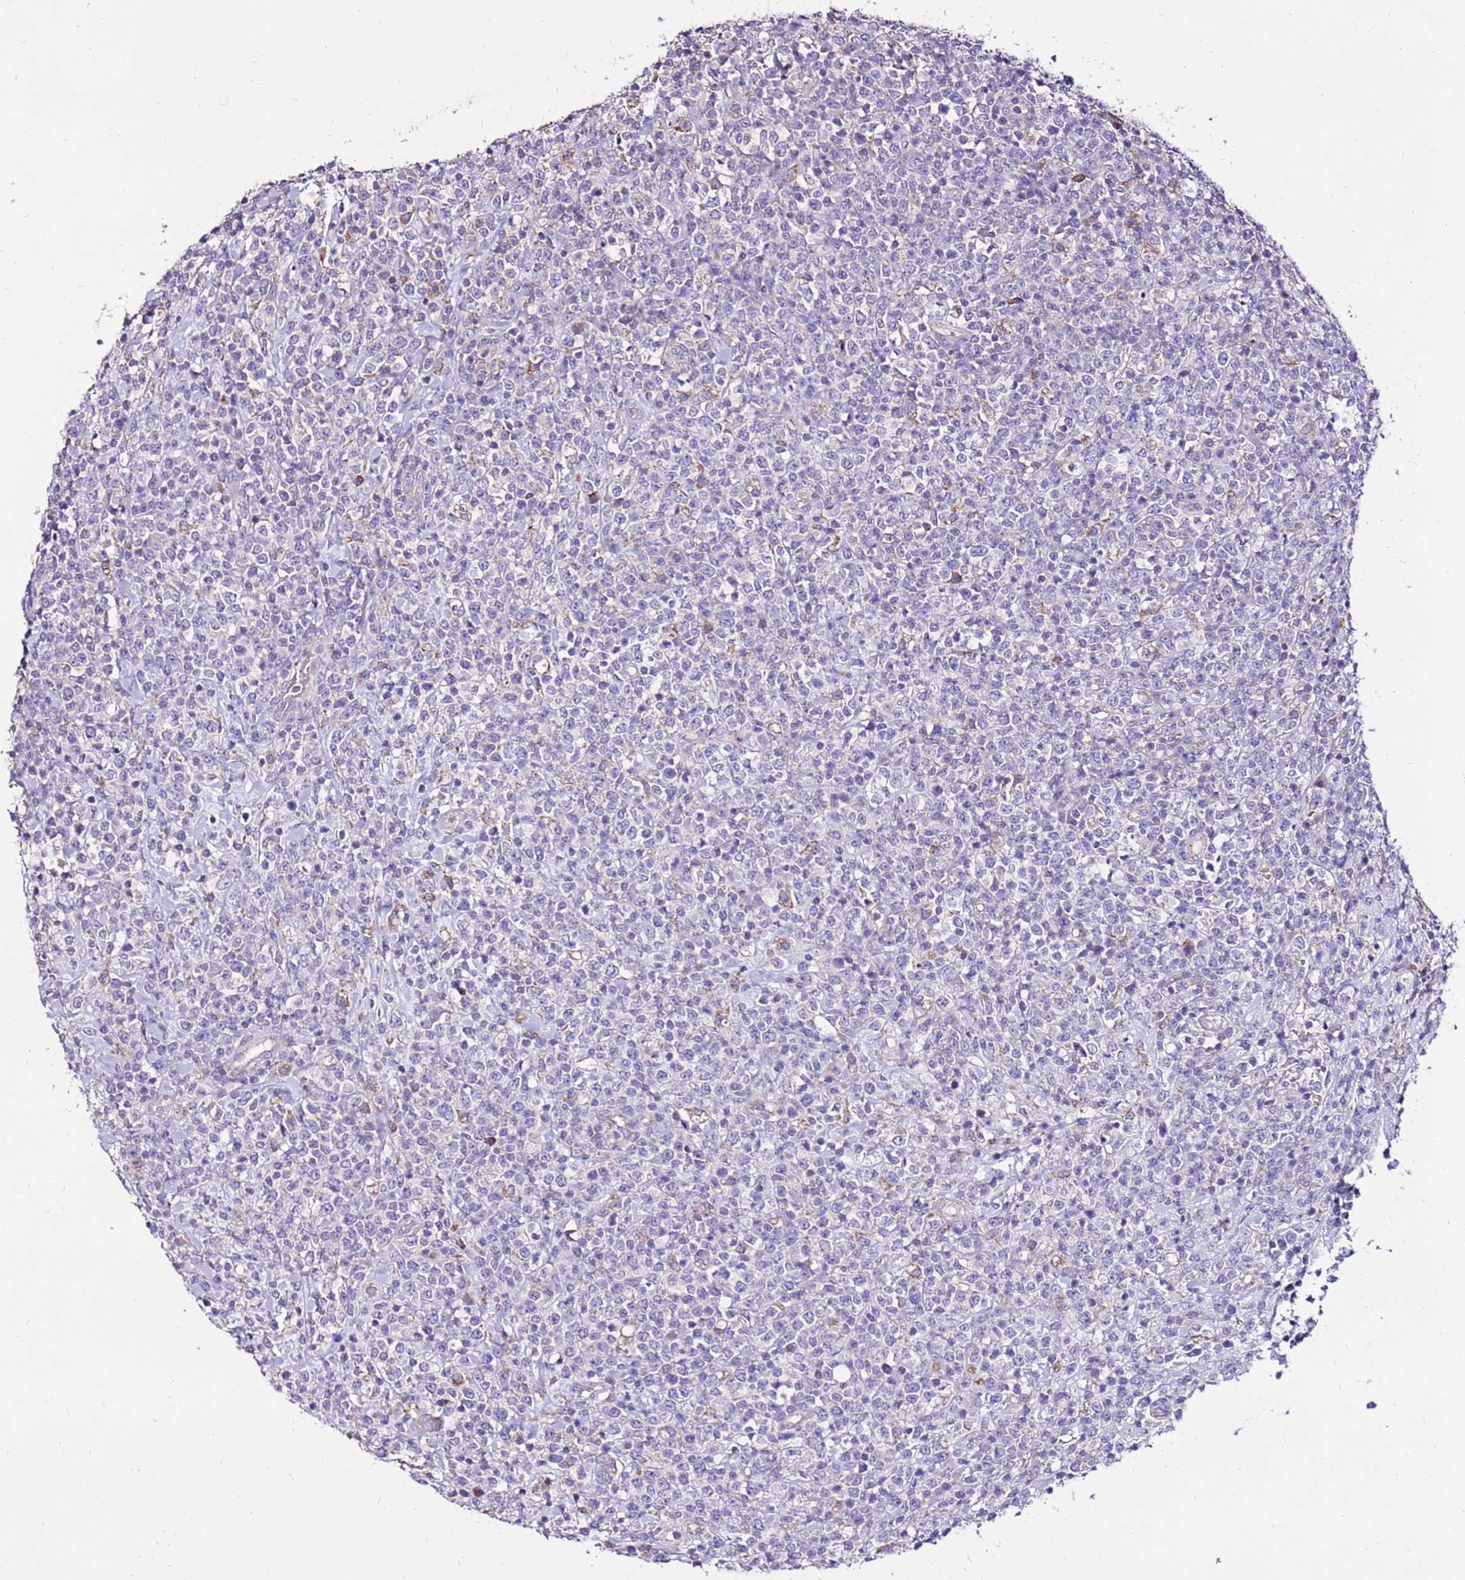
{"staining": {"intensity": "negative", "quantity": "none", "location": "none"}, "tissue": "lymphoma", "cell_type": "Tumor cells", "image_type": "cancer", "snomed": [{"axis": "morphology", "description": "Malignant lymphoma, non-Hodgkin's type, High grade"}, {"axis": "topography", "description": "Colon"}], "caption": "Immunohistochemistry (IHC) of lymphoma exhibits no staining in tumor cells.", "gene": "TMEM106C", "patient": {"sex": "female", "age": 53}}